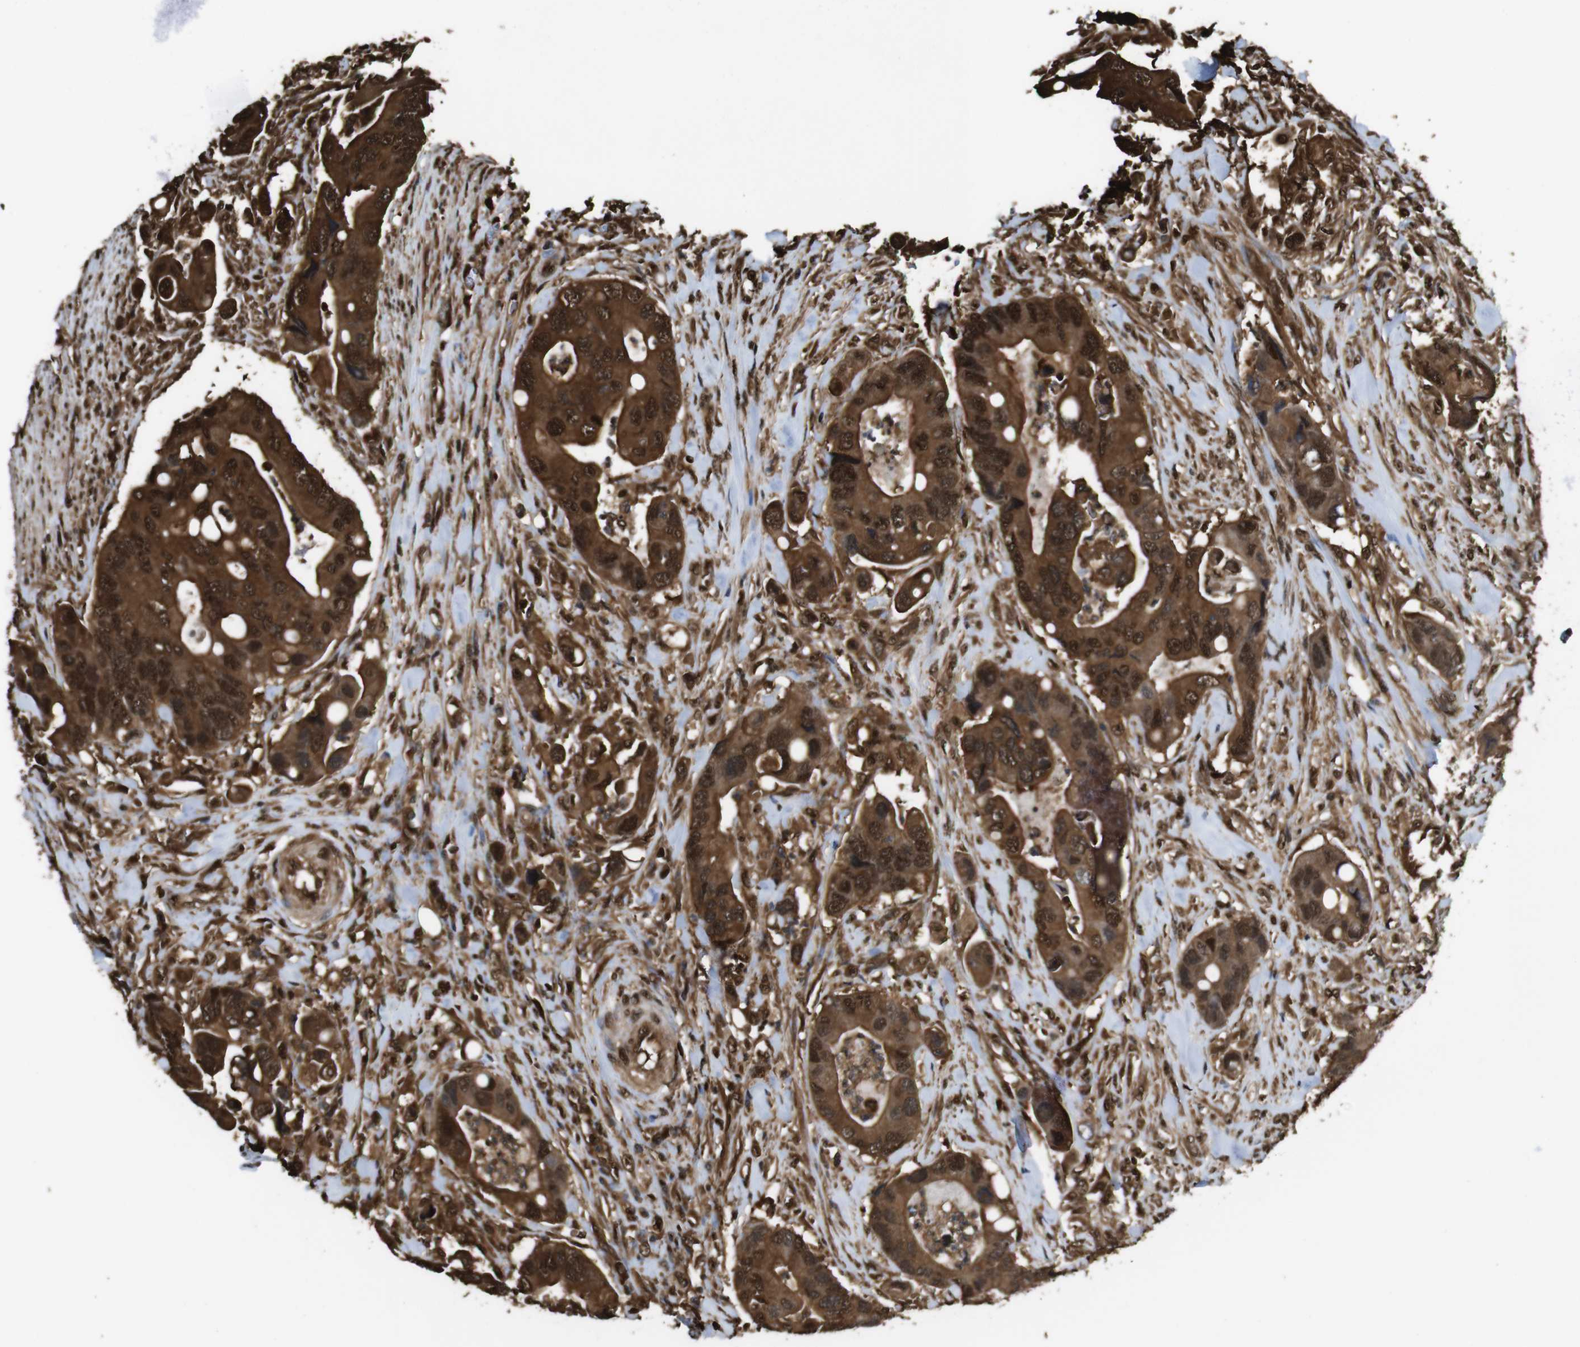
{"staining": {"intensity": "strong", "quantity": ">75%", "location": "cytoplasmic/membranous,nuclear"}, "tissue": "colorectal cancer", "cell_type": "Tumor cells", "image_type": "cancer", "snomed": [{"axis": "morphology", "description": "Adenocarcinoma, NOS"}, {"axis": "topography", "description": "Rectum"}], "caption": "Strong cytoplasmic/membranous and nuclear expression for a protein is present in approximately >75% of tumor cells of colorectal cancer using immunohistochemistry (IHC).", "gene": "VCP", "patient": {"sex": "female", "age": 57}}